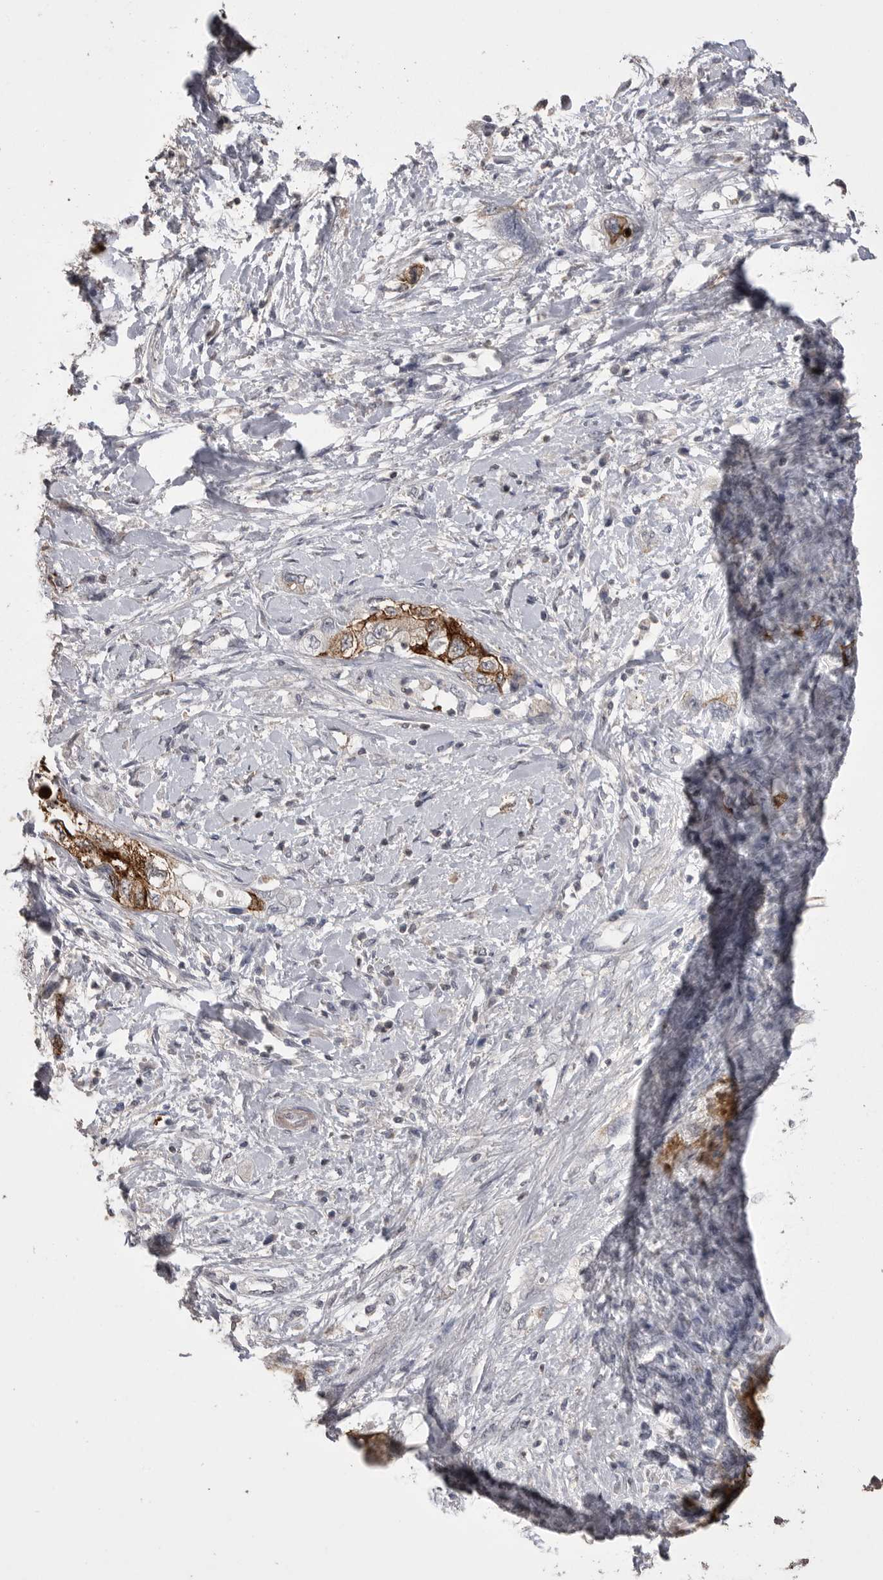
{"staining": {"intensity": "moderate", "quantity": ">75%", "location": "cytoplasmic/membranous"}, "tissue": "pancreatic cancer", "cell_type": "Tumor cells", "image_type": "cancer", "snomed": [{"axis": "morphology", "description": "Adenocarcinoma, NOS"}, {"axis": "topography", "description": "Pancreas"}], "caption": "Pancreatic cancer stained for a protein (brown) demonstrates moderate cytoplasmic/membranous positive expression in about >75% of tumor cells.", "gene": "MMP7", "patient": {"sex": "female", "age": 73}}